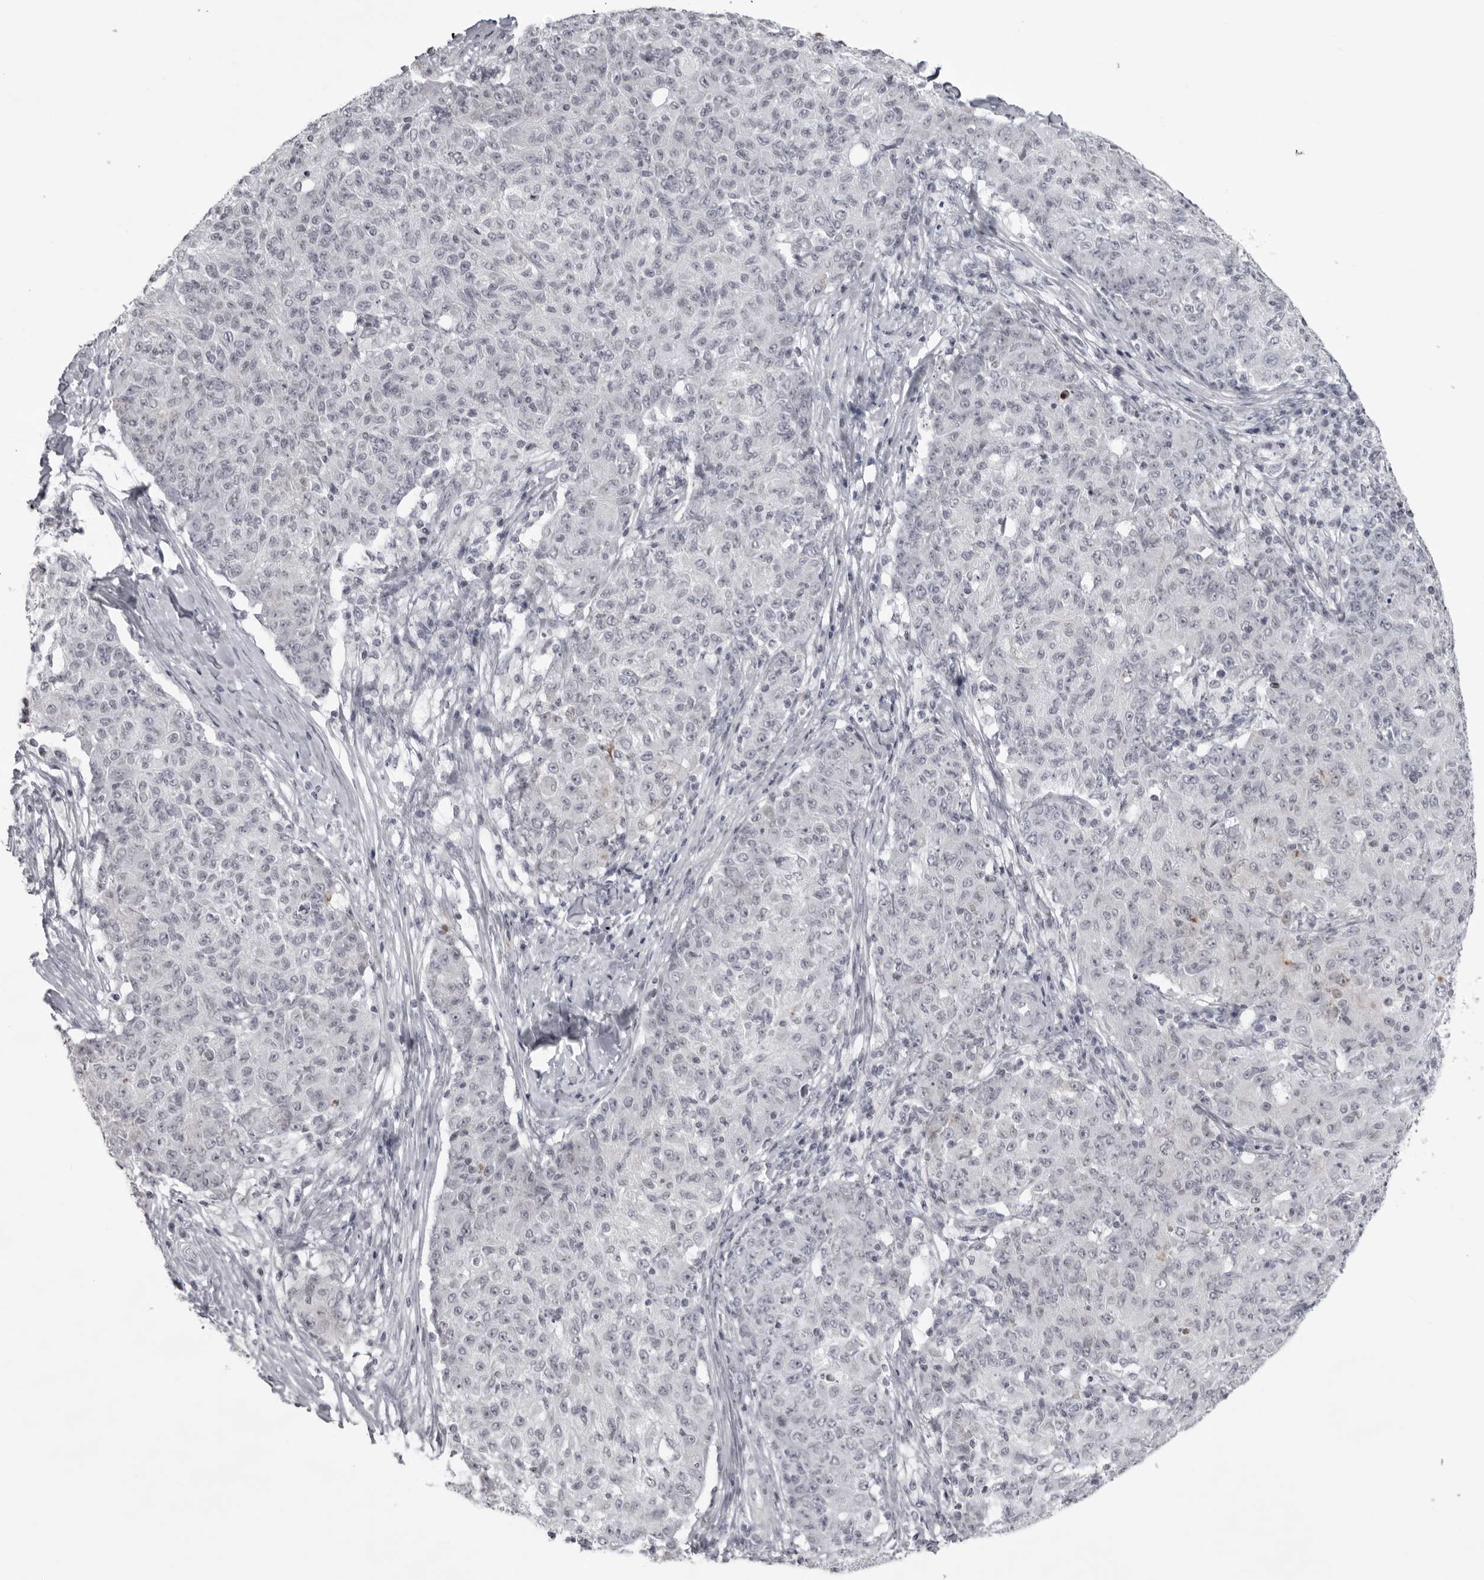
{"staining": {"intensity": "negative", "quantity": "none", "location": "none"}, "tissue": "ovarian cancer", "cell_type": "Tumor cells", "image_type": "cancer", "snomed": [{"axis": "morphology", "description": "Carcinoma, endometroid"}, {"axis": "topography", "description": "Ovary"}], "caption": "DAB immunohistochemical staining of human ovarian cancer exhibits no significant expression in tumor cells.", "gene": "NUDT18", "patient": {"sex": "female", "age": 42}}